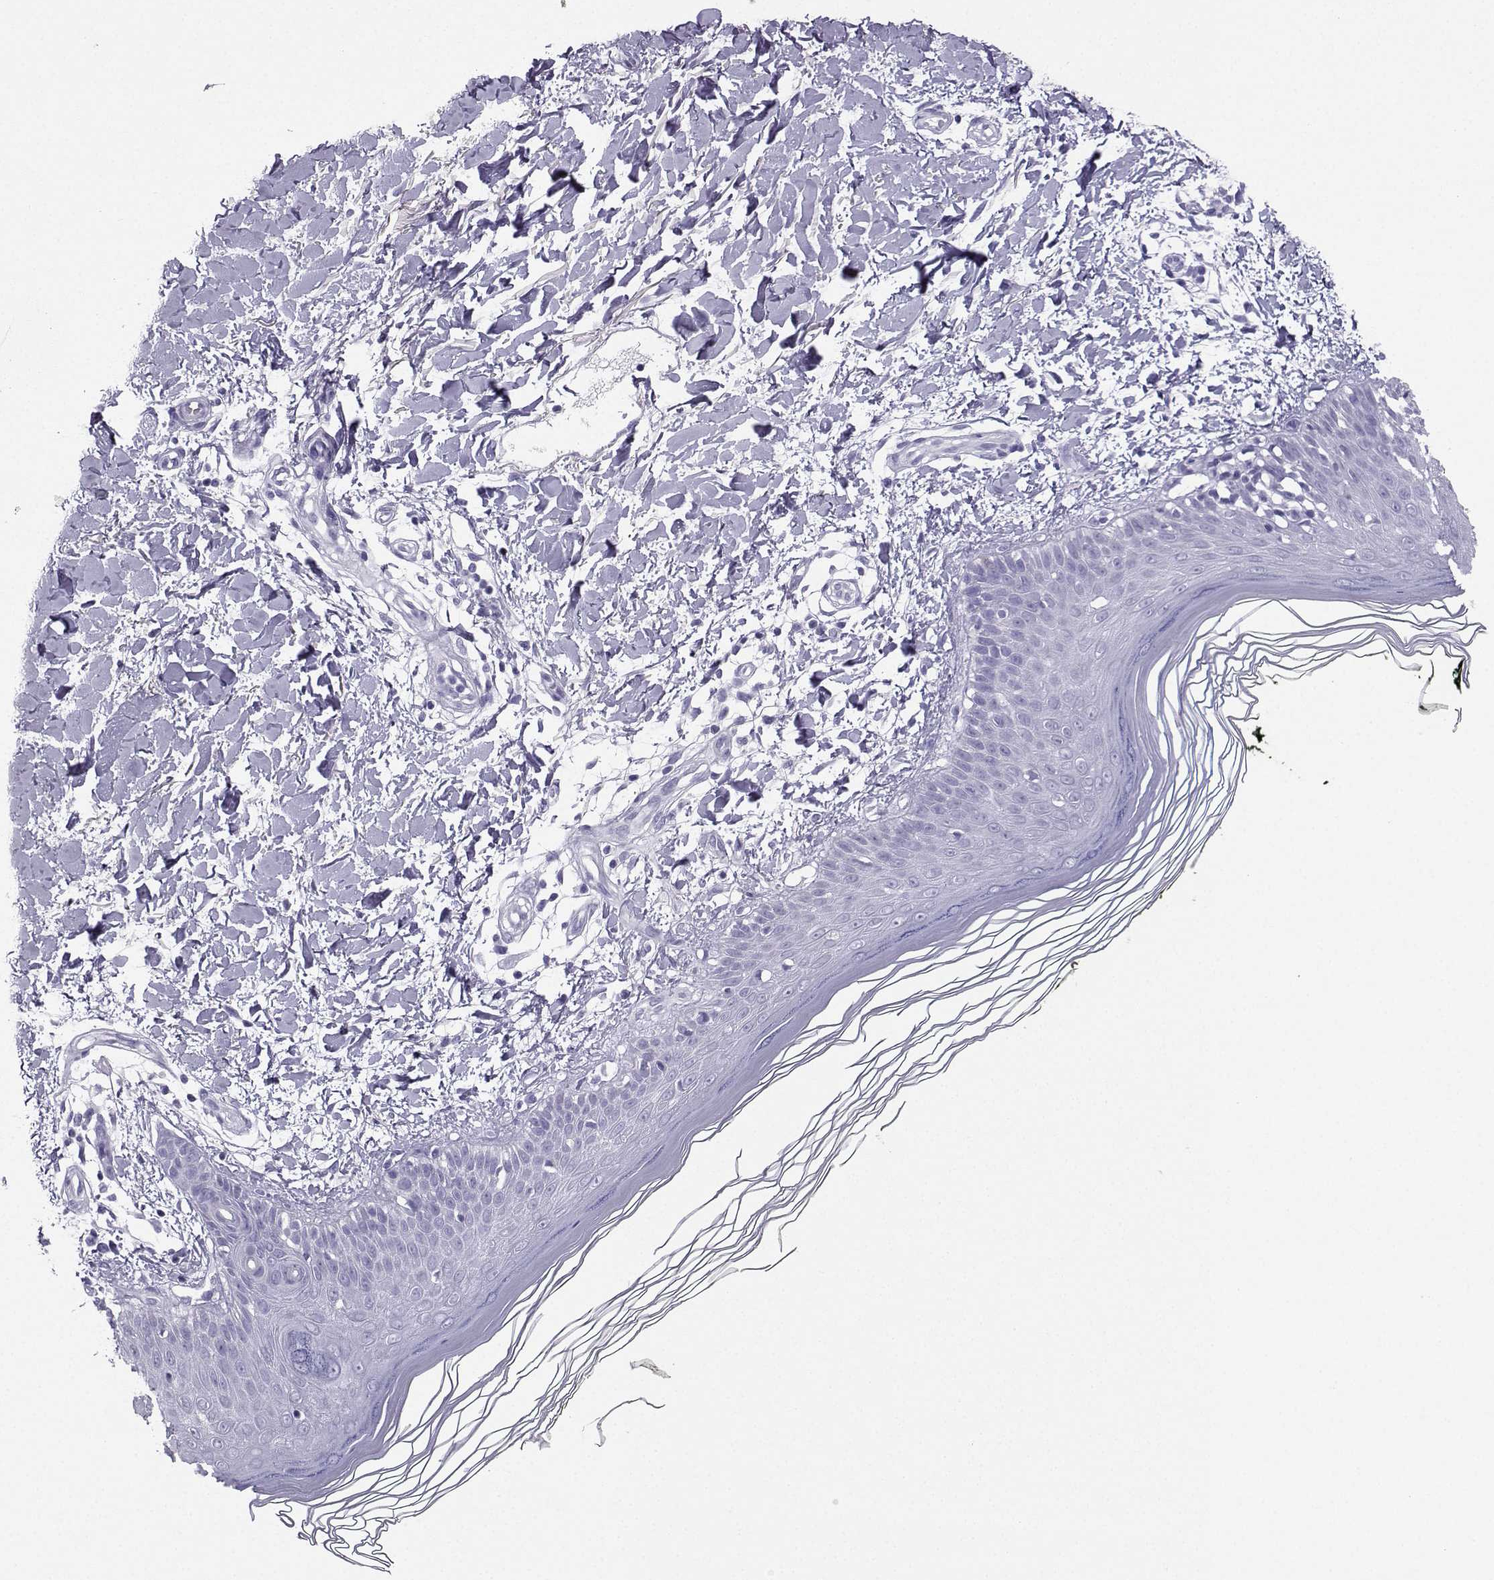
{"staining": {"intensity": "negative", "quantity": "none", "location": "none"}, "tissue": "skin", "cell_type": "Fibroblasts", "image_type": "normal", "snomed": [{"axis": "morphology", "description": "Normal tissue, NOS"}, {"axis": "topography", "description": "Skin"}], "caption": "High power microscopy histopathology image of an immunohistochemistry photomicrograph of unremarkable skin, revealing no significant positivity in fibroblasts. (DAB immunohistochemistry visualized using brightfield microscopy, high magnification).", "gene": "NEFL", "patient": {"sex": "female", "age": 62}}